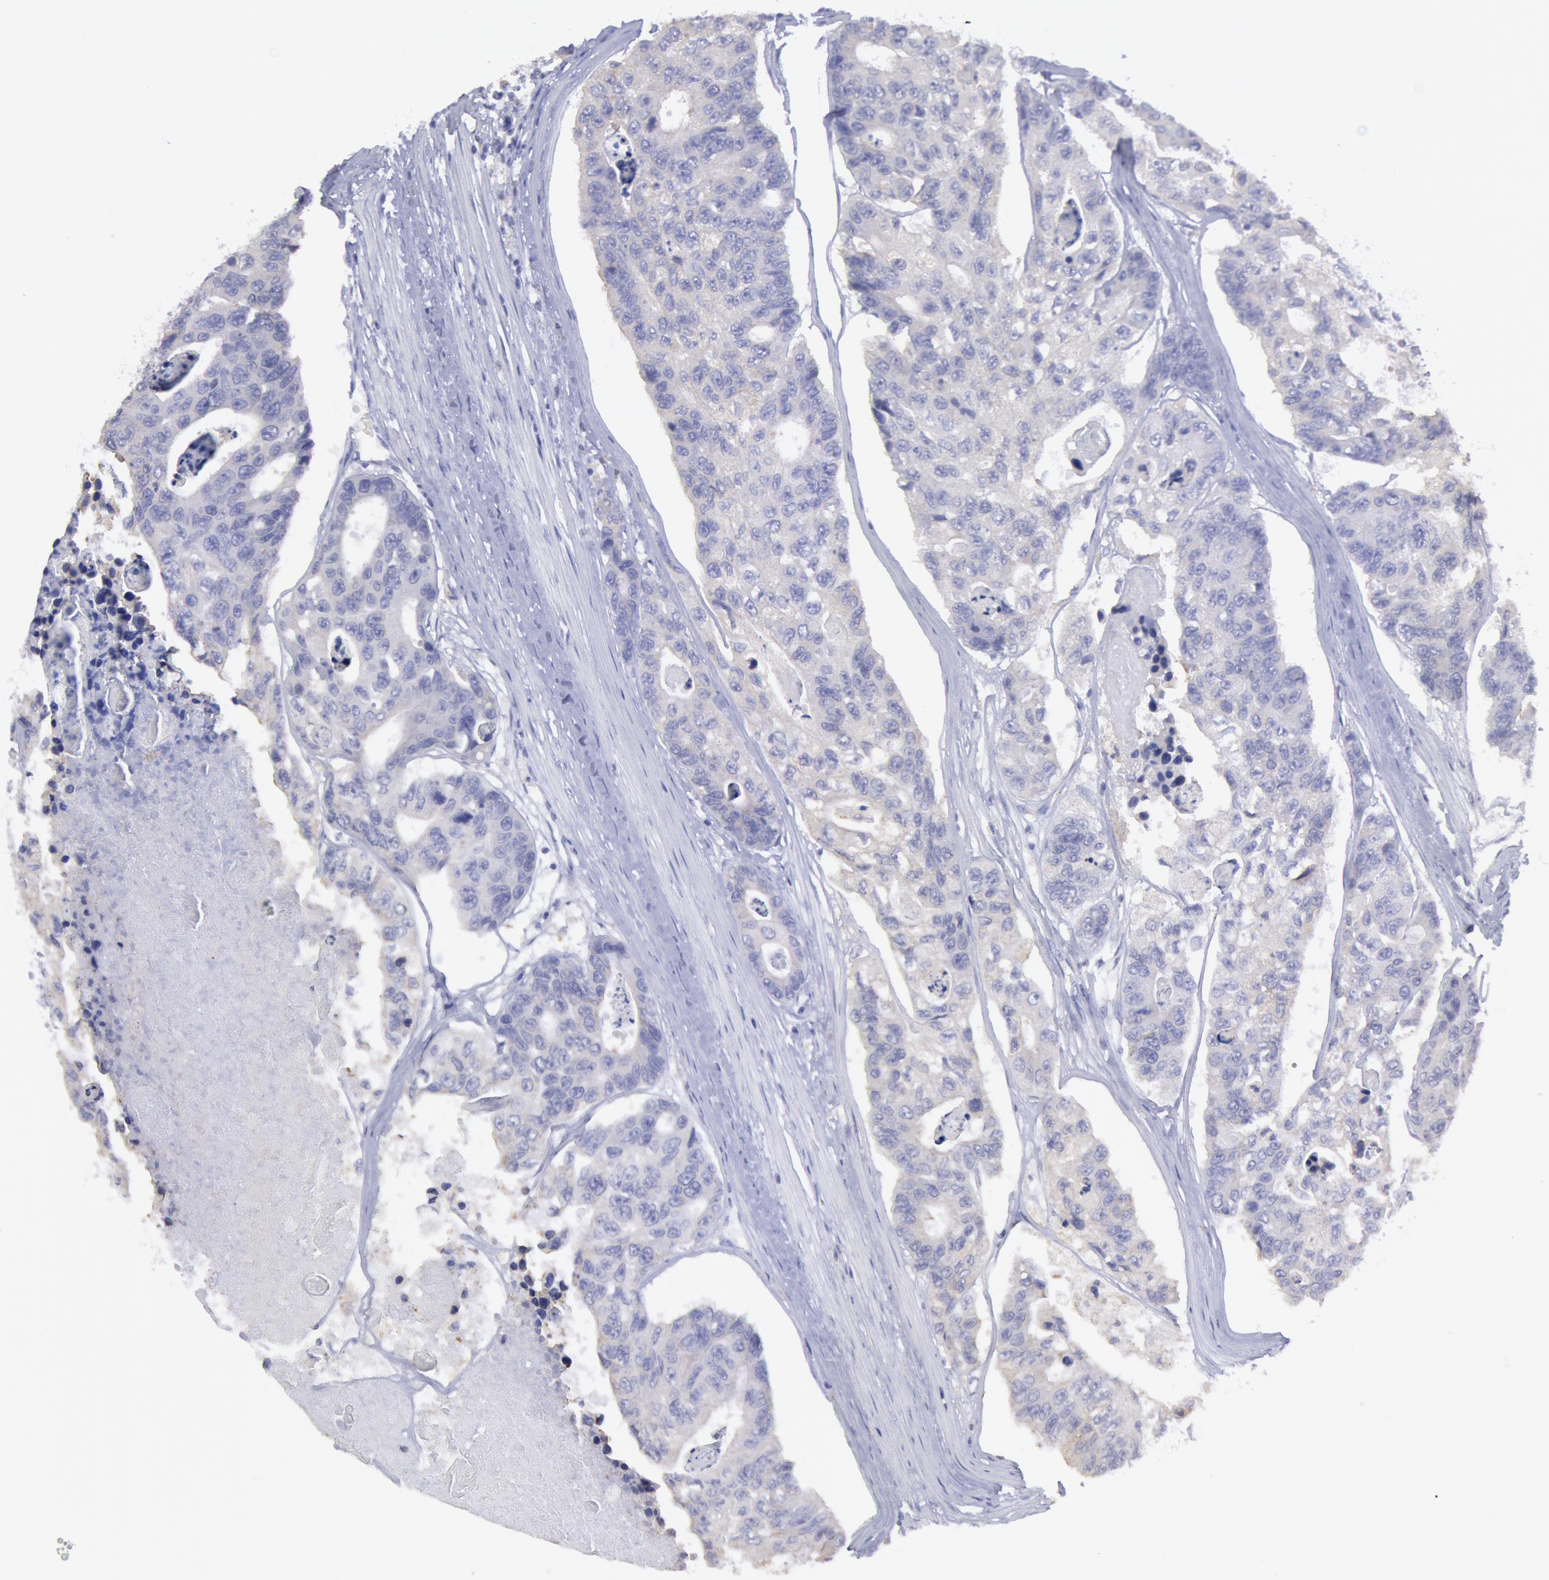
{"staining": {"intensity": "negative", "quantity": "none", "location": "none"}, "tissue": "colorectal cancer", "cell_type": "Tumor cells", "image_type": "cancer", "snomed": [{"axis": "morphology", "description": "Adenocarcinoma, NOS"}, {"axis": "topography", "description": "Colon"}], "caption": "IHC of human colorectal adenocarcinoma exhibits no positivity in tumor cells.", "gene": "MYH7", "patient": {"sex": "female", "age": 86}}